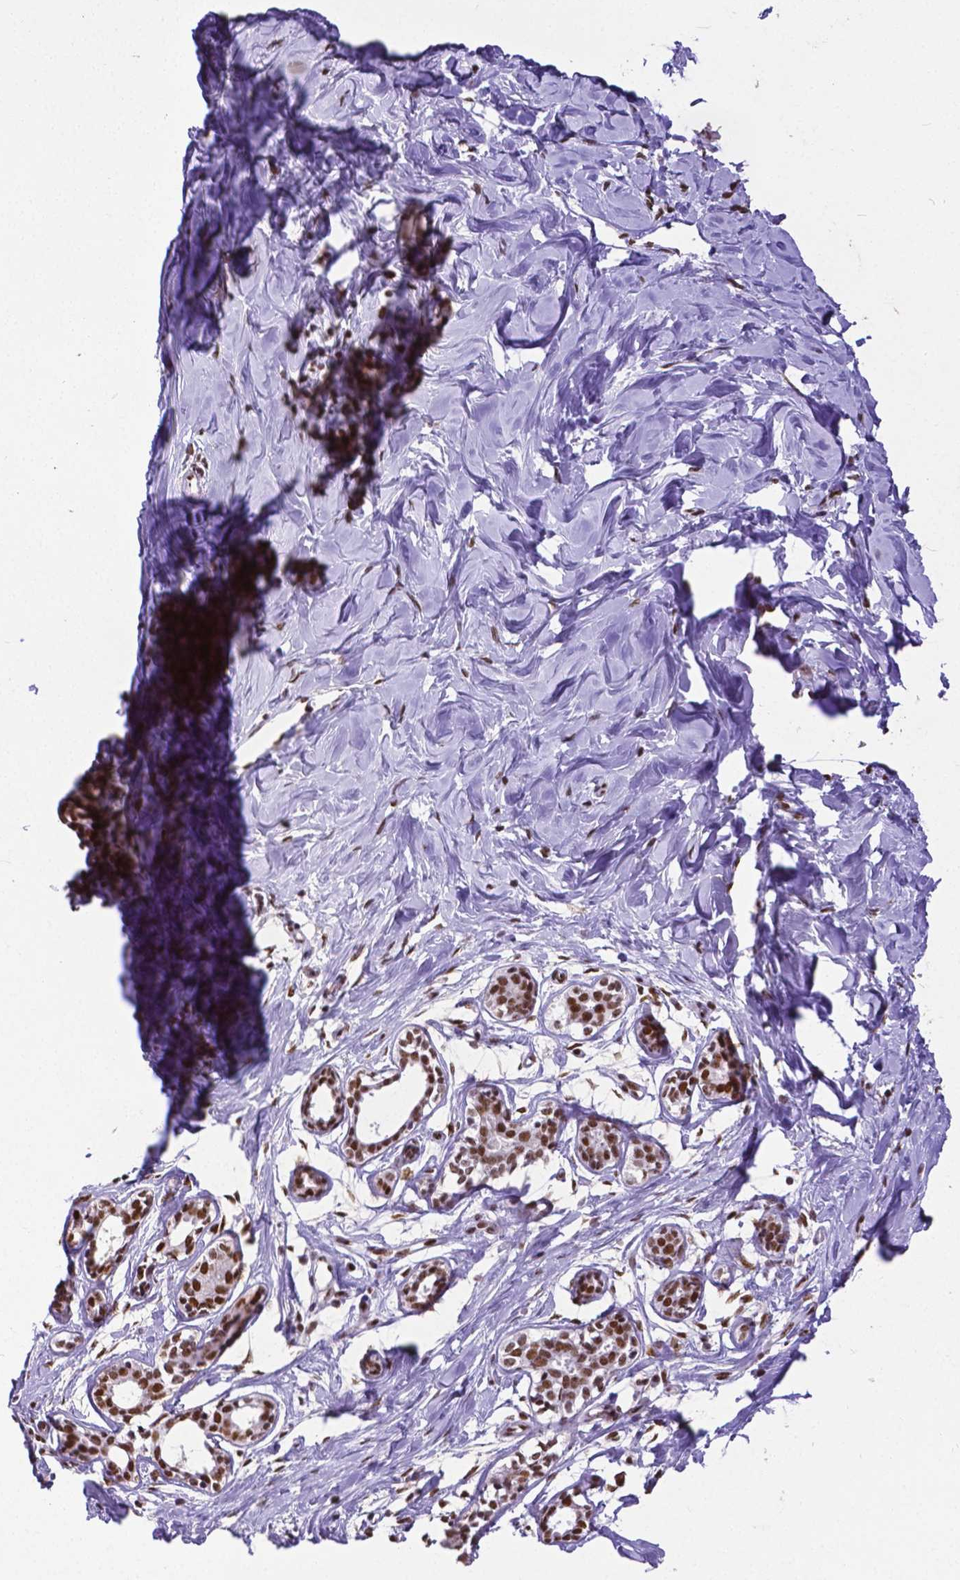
{"staining": {"intensity": "moderate", "quantity": ">75%", "location": "nuclear"}, "tissue": "breast", "cell_type": "Adipocytes", "image_type": "normal", "snomed": [{"axis": "morphology", "description": "Normal tissue, NOS"}, {"axis": "topography", "description": "Breast"}], "caption": "Breast stained with IHC exhibits moderate nuclear staining in approximately >75% of adipocytes.", "gene": "ATRX", "patient": {"sex": "female", "age": 27}}